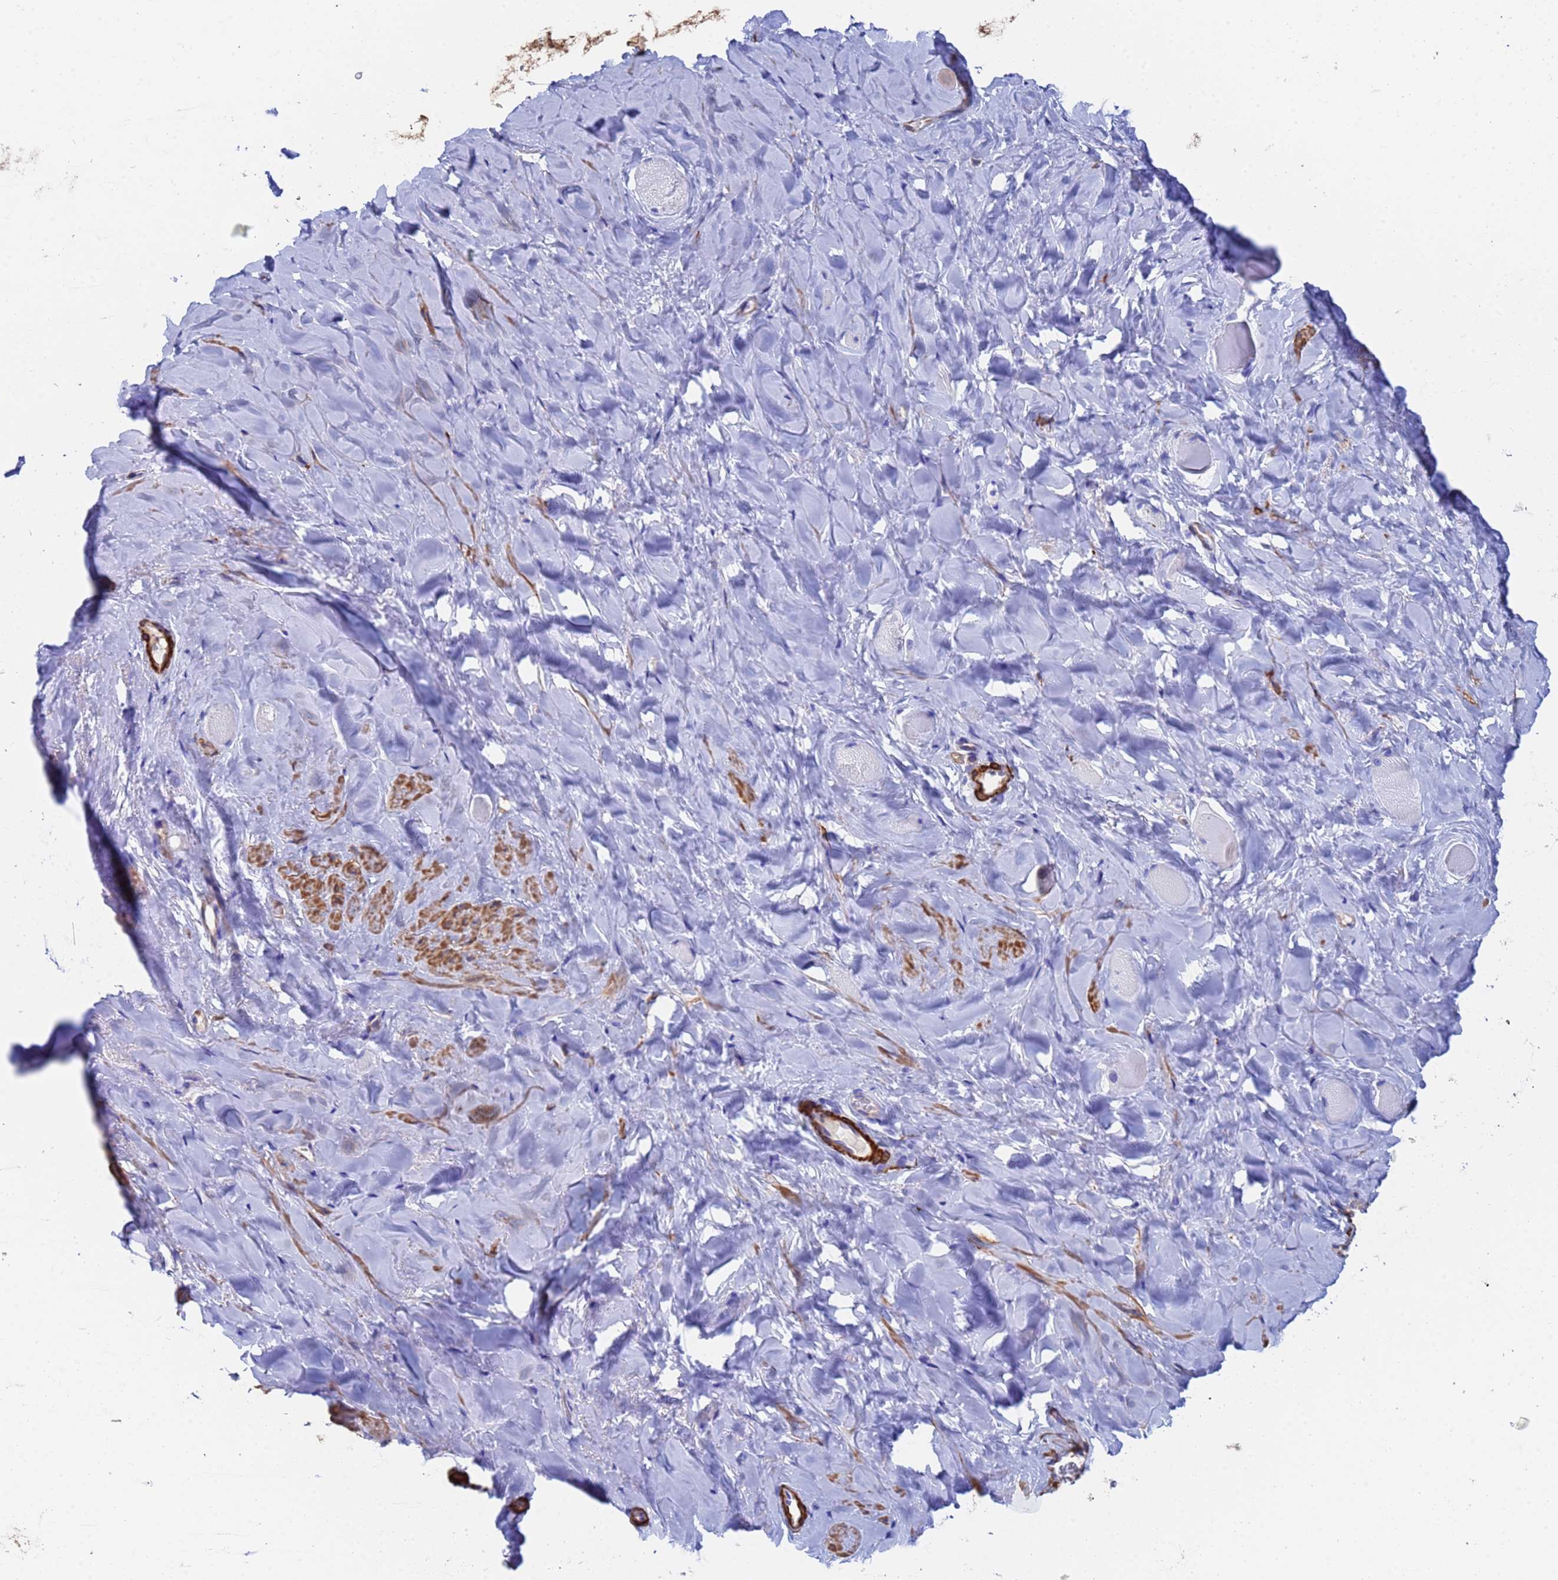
{"staining": {"intensity": "moderate", "quantity": "25%-75%", "location": "cytoplasmic/membranous"}, "tissue": "smooth muscle", "cell_type": "Smooth muscle cells", "image_type": "normal", "snomed": [{"axis": "morphology", "description": "Normal tissue, NOS"}, {"axis": "topography", "description": "Smooth muscle"}, {"axis": "topography", "description": "Peripheral nerve tissue"}], "caption": "Immunohistochemical staining of normal smooth muscle demonstrates medium levels of moderate cytoplasmic/membranous staining in about 25%-75% of smooth muscle cells. The protein is stained brown, and the nuclei are stained in blue (DAB IHC with brightfield microscopy, high magnification).", "gene": "CST1", "patient": {"sex": "male", "age": 69}}